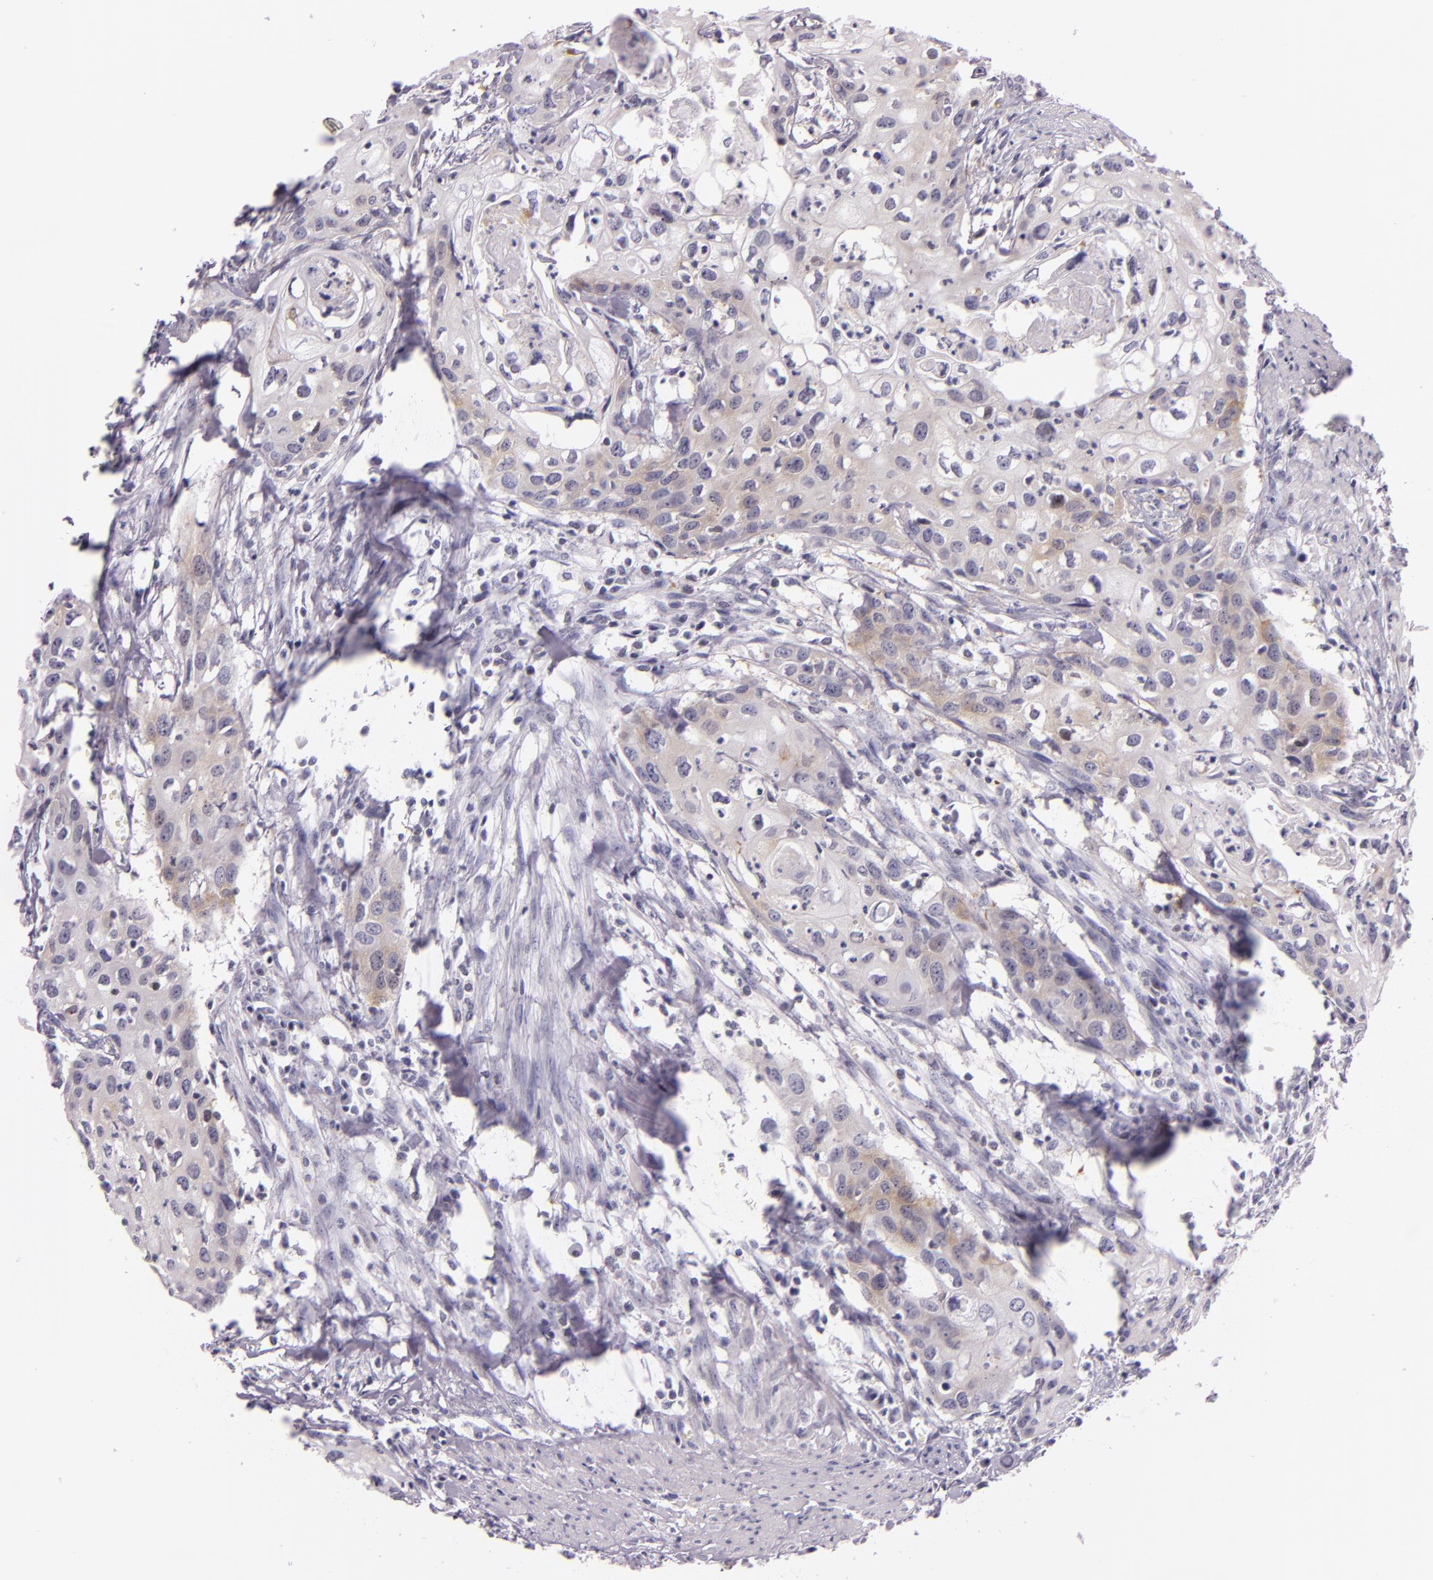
{"staining": {"intensity": "weak", "quantity": "<25%", "location": "cytoplasmic/membranous"}, "tissue": "urothelial cancer", "cell_type": "Tumor cells", "image_type": "cancer", "snomed": [{"axis": "morphology", "description": "Urothelial carcinoma, High grade"}, {"axis": "topography", "description": "Urinary bladder"}], "caption": "The immunohistochemistry micrograph has no significant positivity in tumor cells of urothelial cancer tissue.", "gene": "HSP90AA1", "patient": {"sex": "male", "age": 54}}